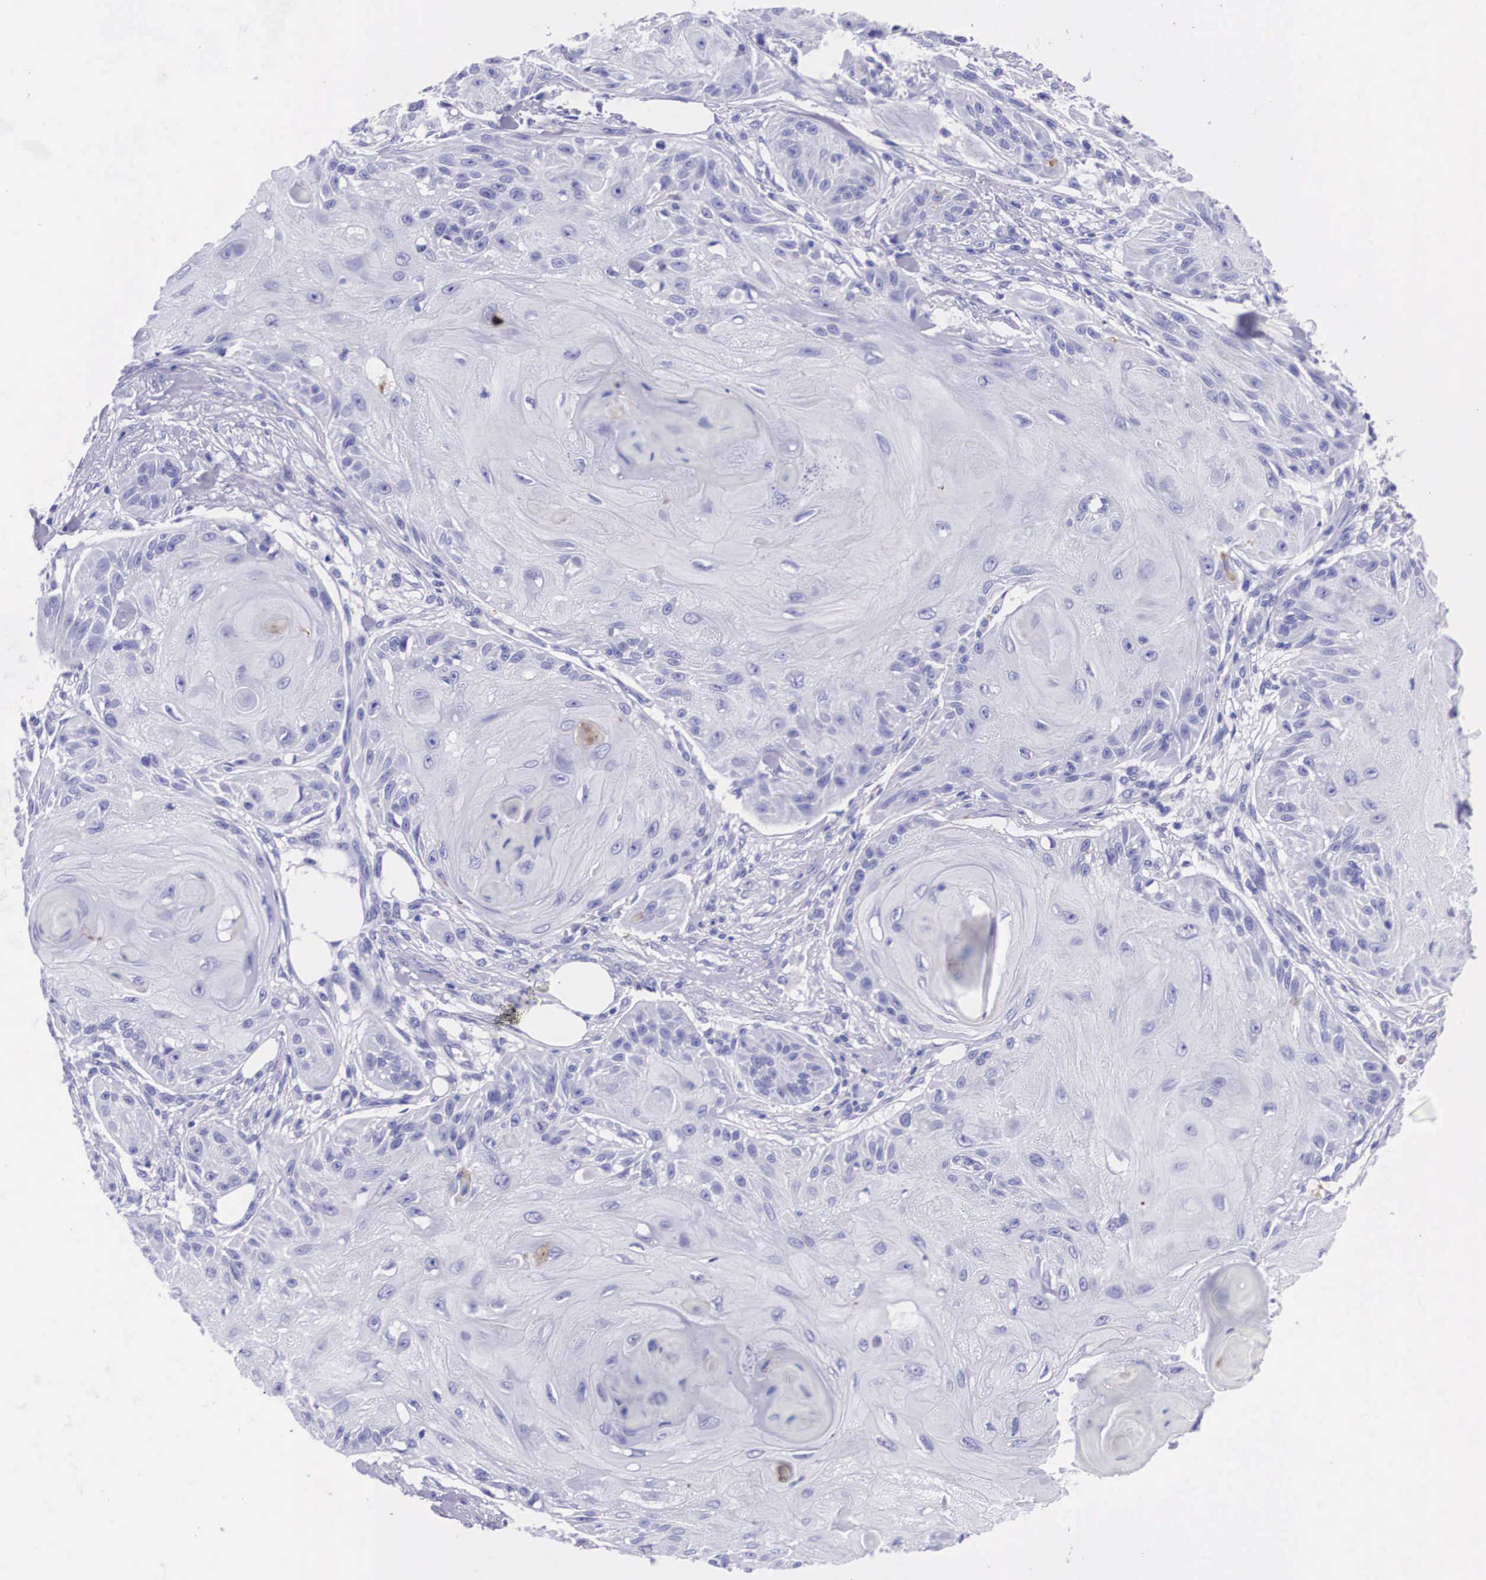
{"staining": {"intensity": "negative", "quantity": "none", "location": "none"}, "tissue": "skin cancer", "cell_type": "Tumor cells", "image_type": "cancer", "snomed": [{"axis": "morphology", "description": "Squamous cell carcinoma, NOS"}, {"axis": "topography", "description": "Skin"}], "caption": "Skin squamous cell carcinoma was stained to show a protein in brown. There is no significant positivity in tumor cells.", "gene": "PLG", "patient": {"sex": "female", "age": 88}}